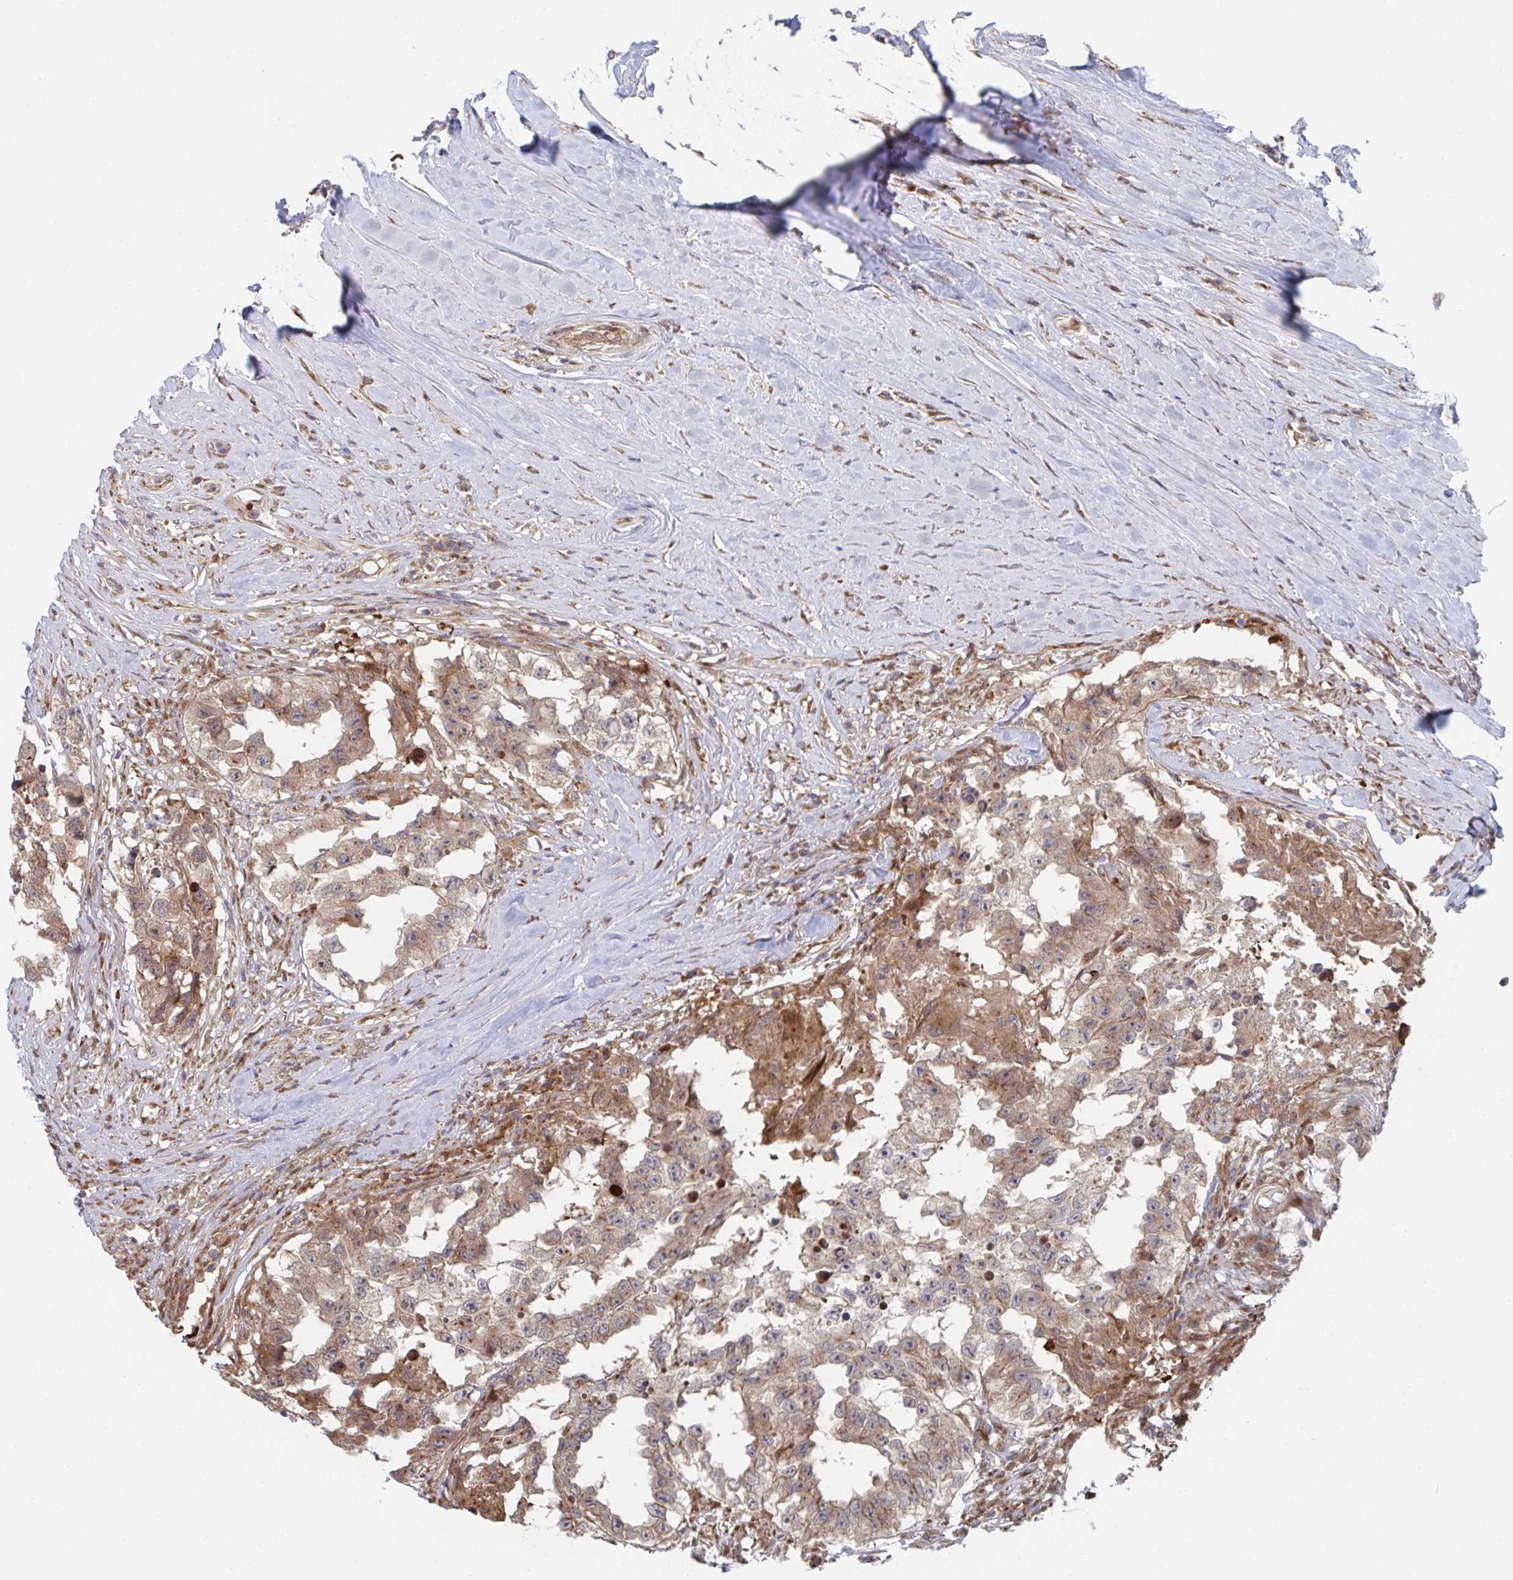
{"staining": {"intensity": "moderate", "quantity": ">75%", "location": "cytoplasmic/membranous"}, "tissue": "testis cancer", "cell_type": "Tumor cells", "image_type": "cancer", "snomed": [{"axis": "morphology", "description": "Carcinoma, Embryonal, NOS"}, {"axis": "topography", "description": "Testis"}], "caption": "Moderate cytoplasmic/membranous staining for a protein is seen in about >75% of tumor cells of testis embryonal carcinoma using IHC.", "gene": "FJX1", "patient": {"sex": "male", "age": 83}}